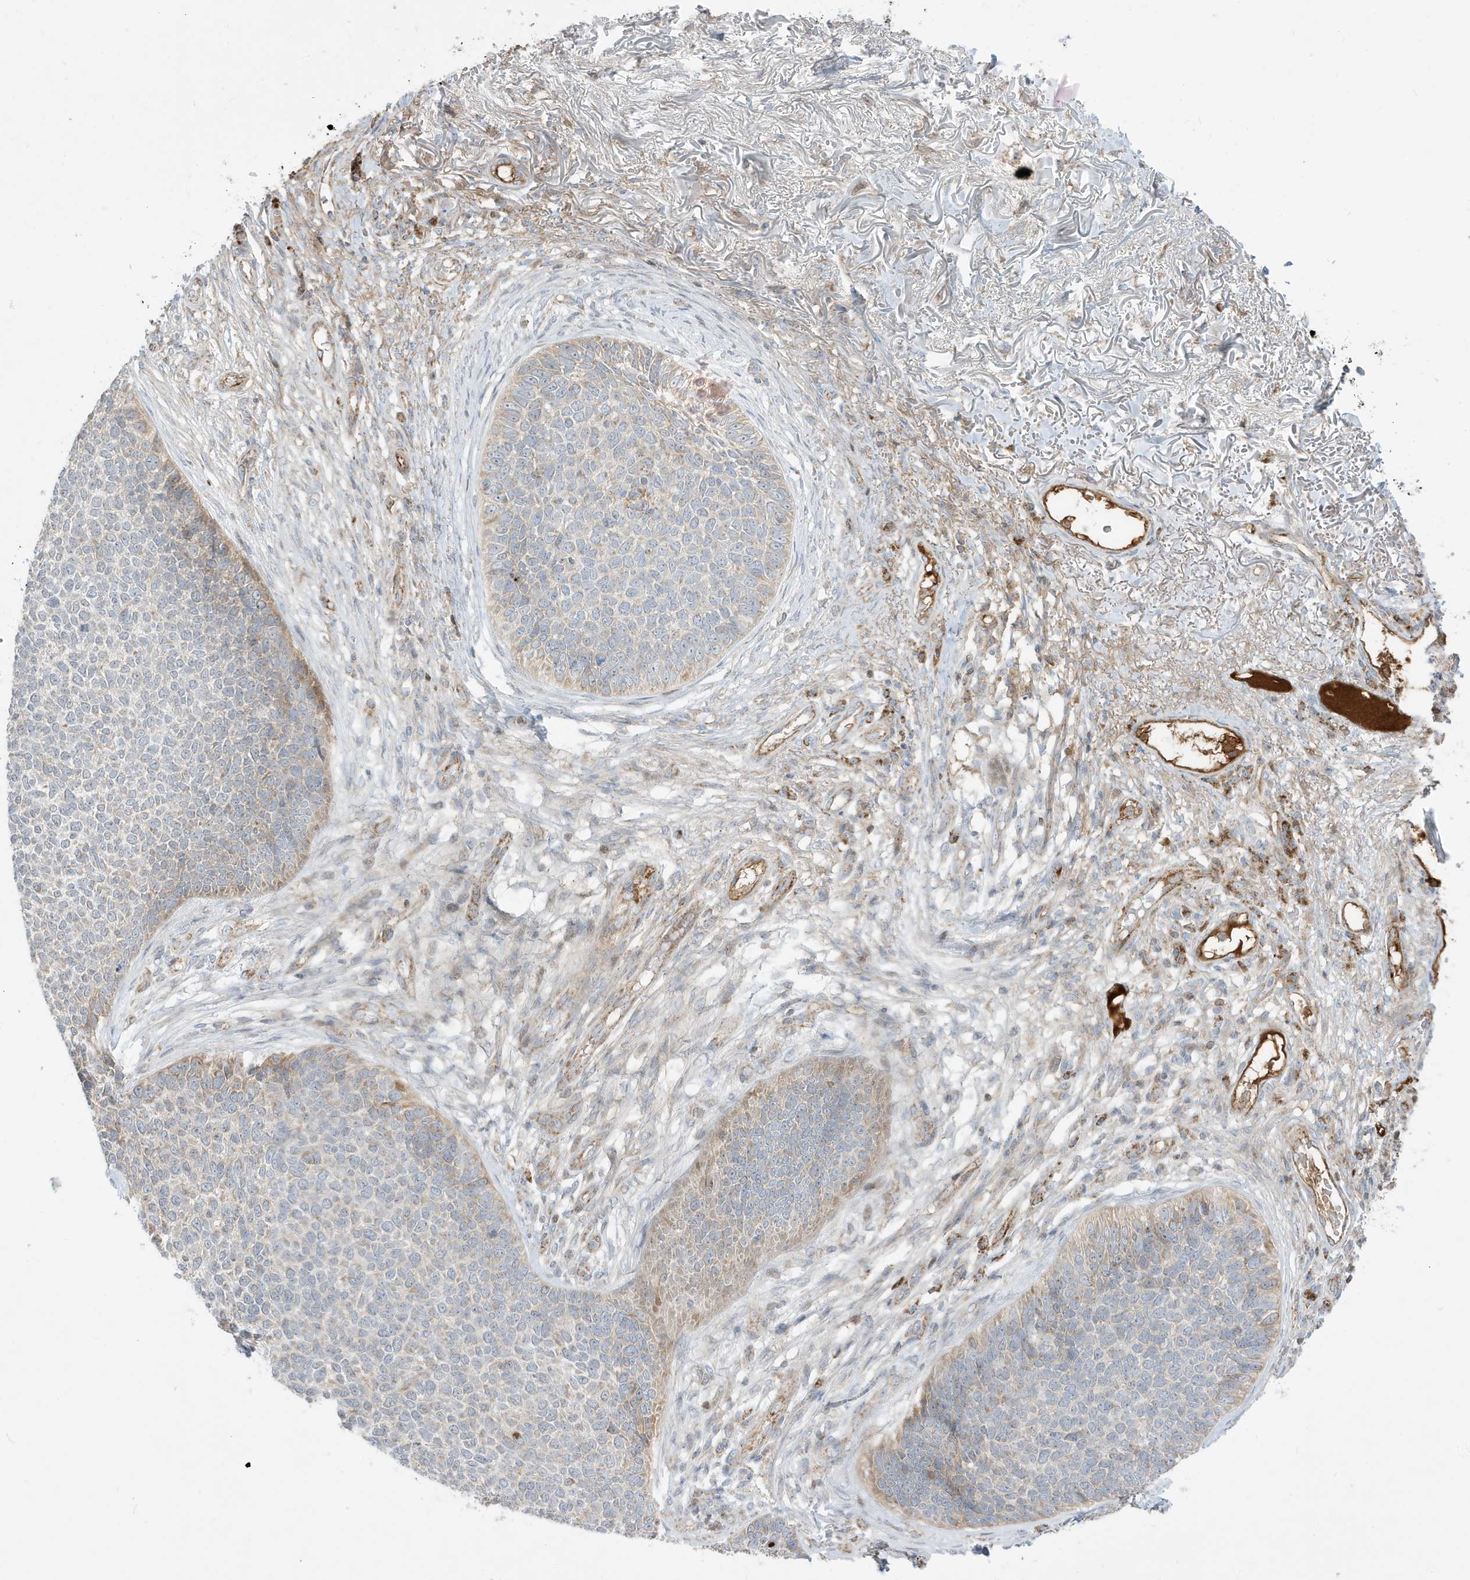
{"staining": {"intensity": "weak", "quantity": "<25%", "location": "cytoplasmic/membranous"}, "tissue": "skin cancer", "cell_type": "Tumor cells", "image_type": "cancer", "snomed": [{"axis": "morphology", "description": "Basal cell carcinoma"}, {"axis": "topography", "description": "Skin"}], "caption": "This is an IHC micrograph of basal cell carcinoma (skin). There is no expression in tumor cells.", "gene": "IFT57", "patient": {"sex": "female", "age": 84}}